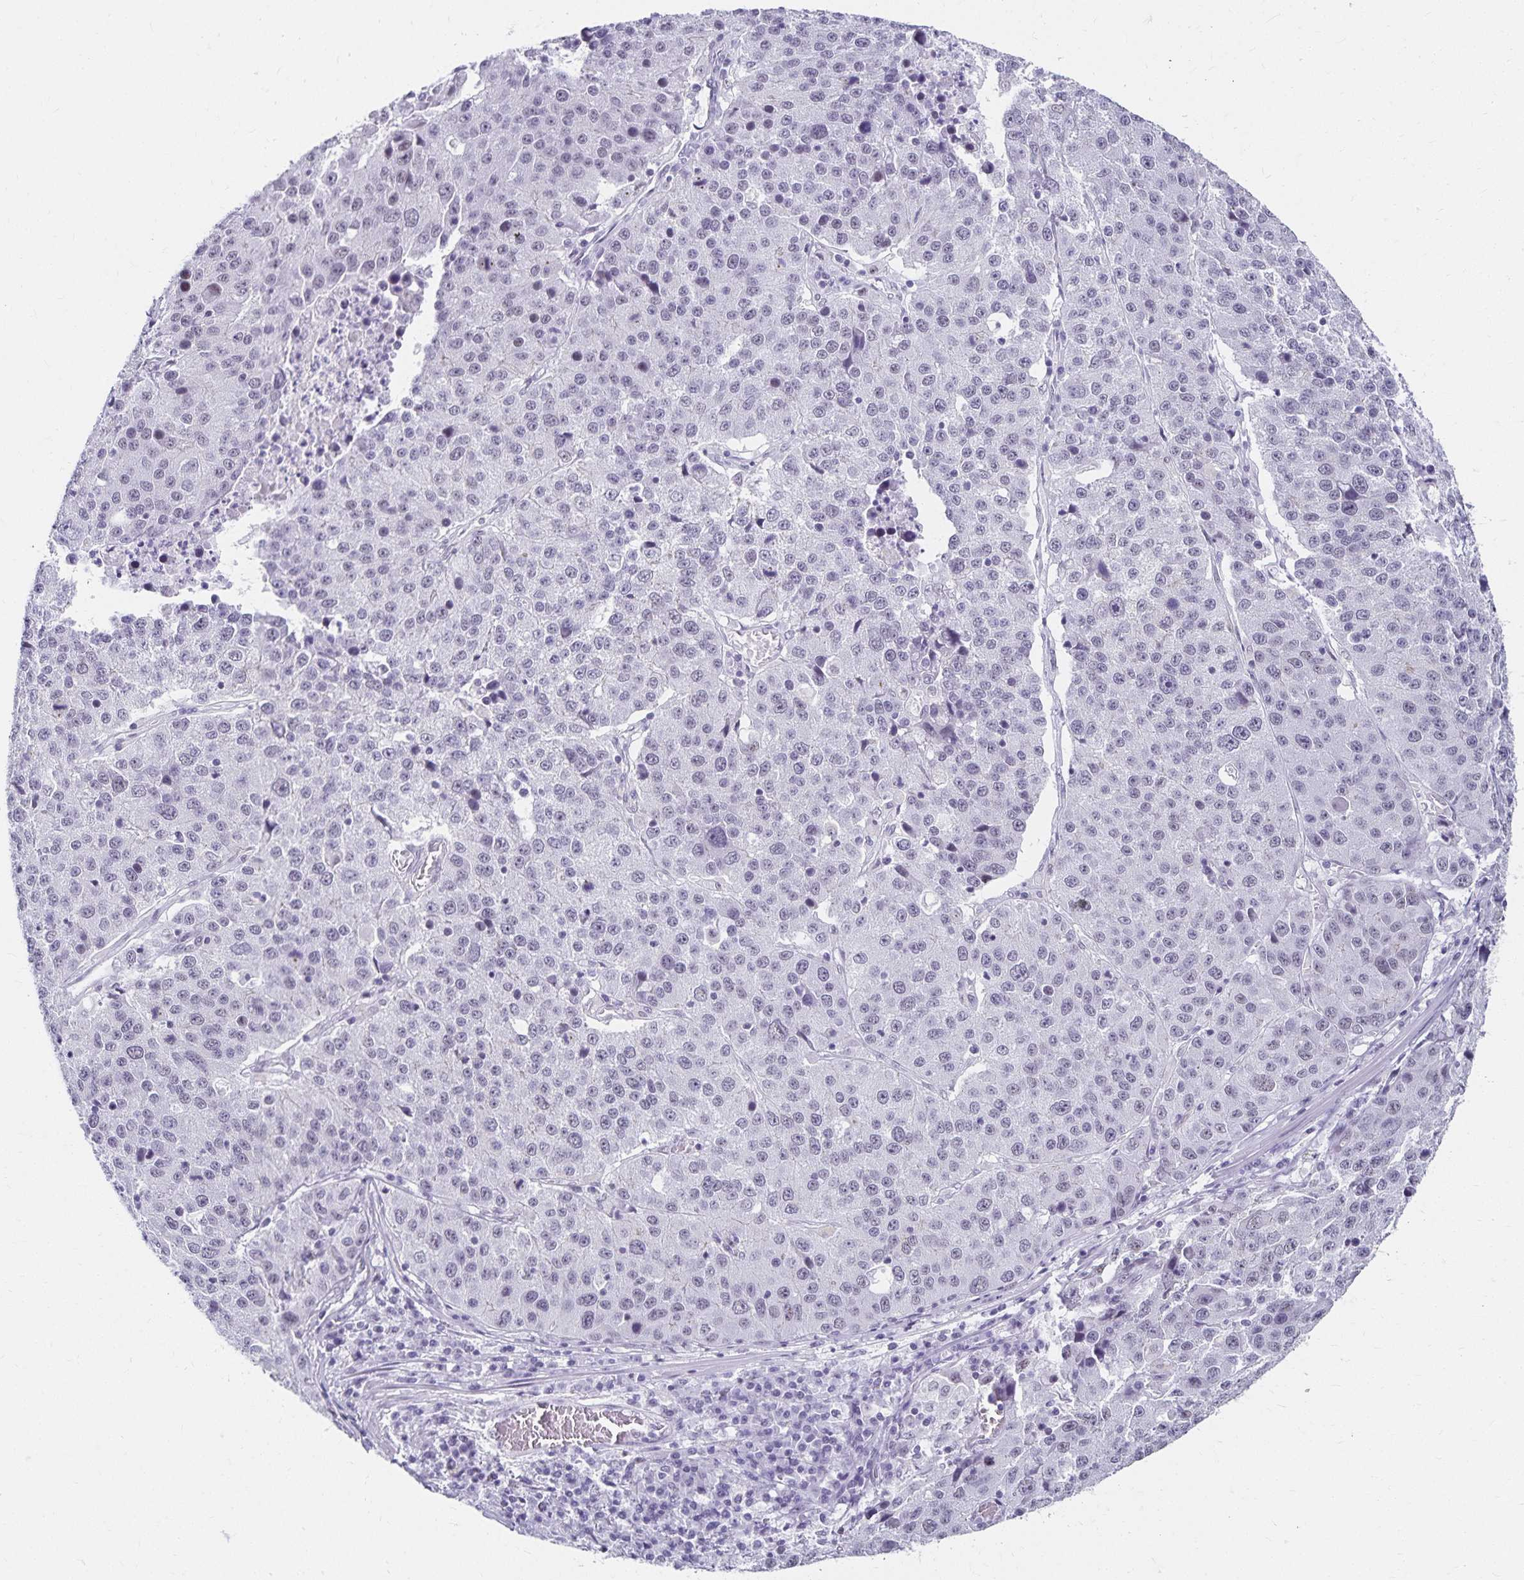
{"staining": {"intensity": "negative", "quantity": "none", "location": "none"}, "tissue": "stomach cancer", "cell_type": "Tumor cells", "image_type": "cancer", "snomed": [{"axis": "morphology", "description": "Adenocarcinoma, NOS"}, {"axis": "topography", "description": "Stomach"}], "caption": "Tumor cells show no significant protein staining in stomach cancer (adenocarcinoma).", "gene": "C20orf85", "patient": {"sex": "male", "age": 71}}